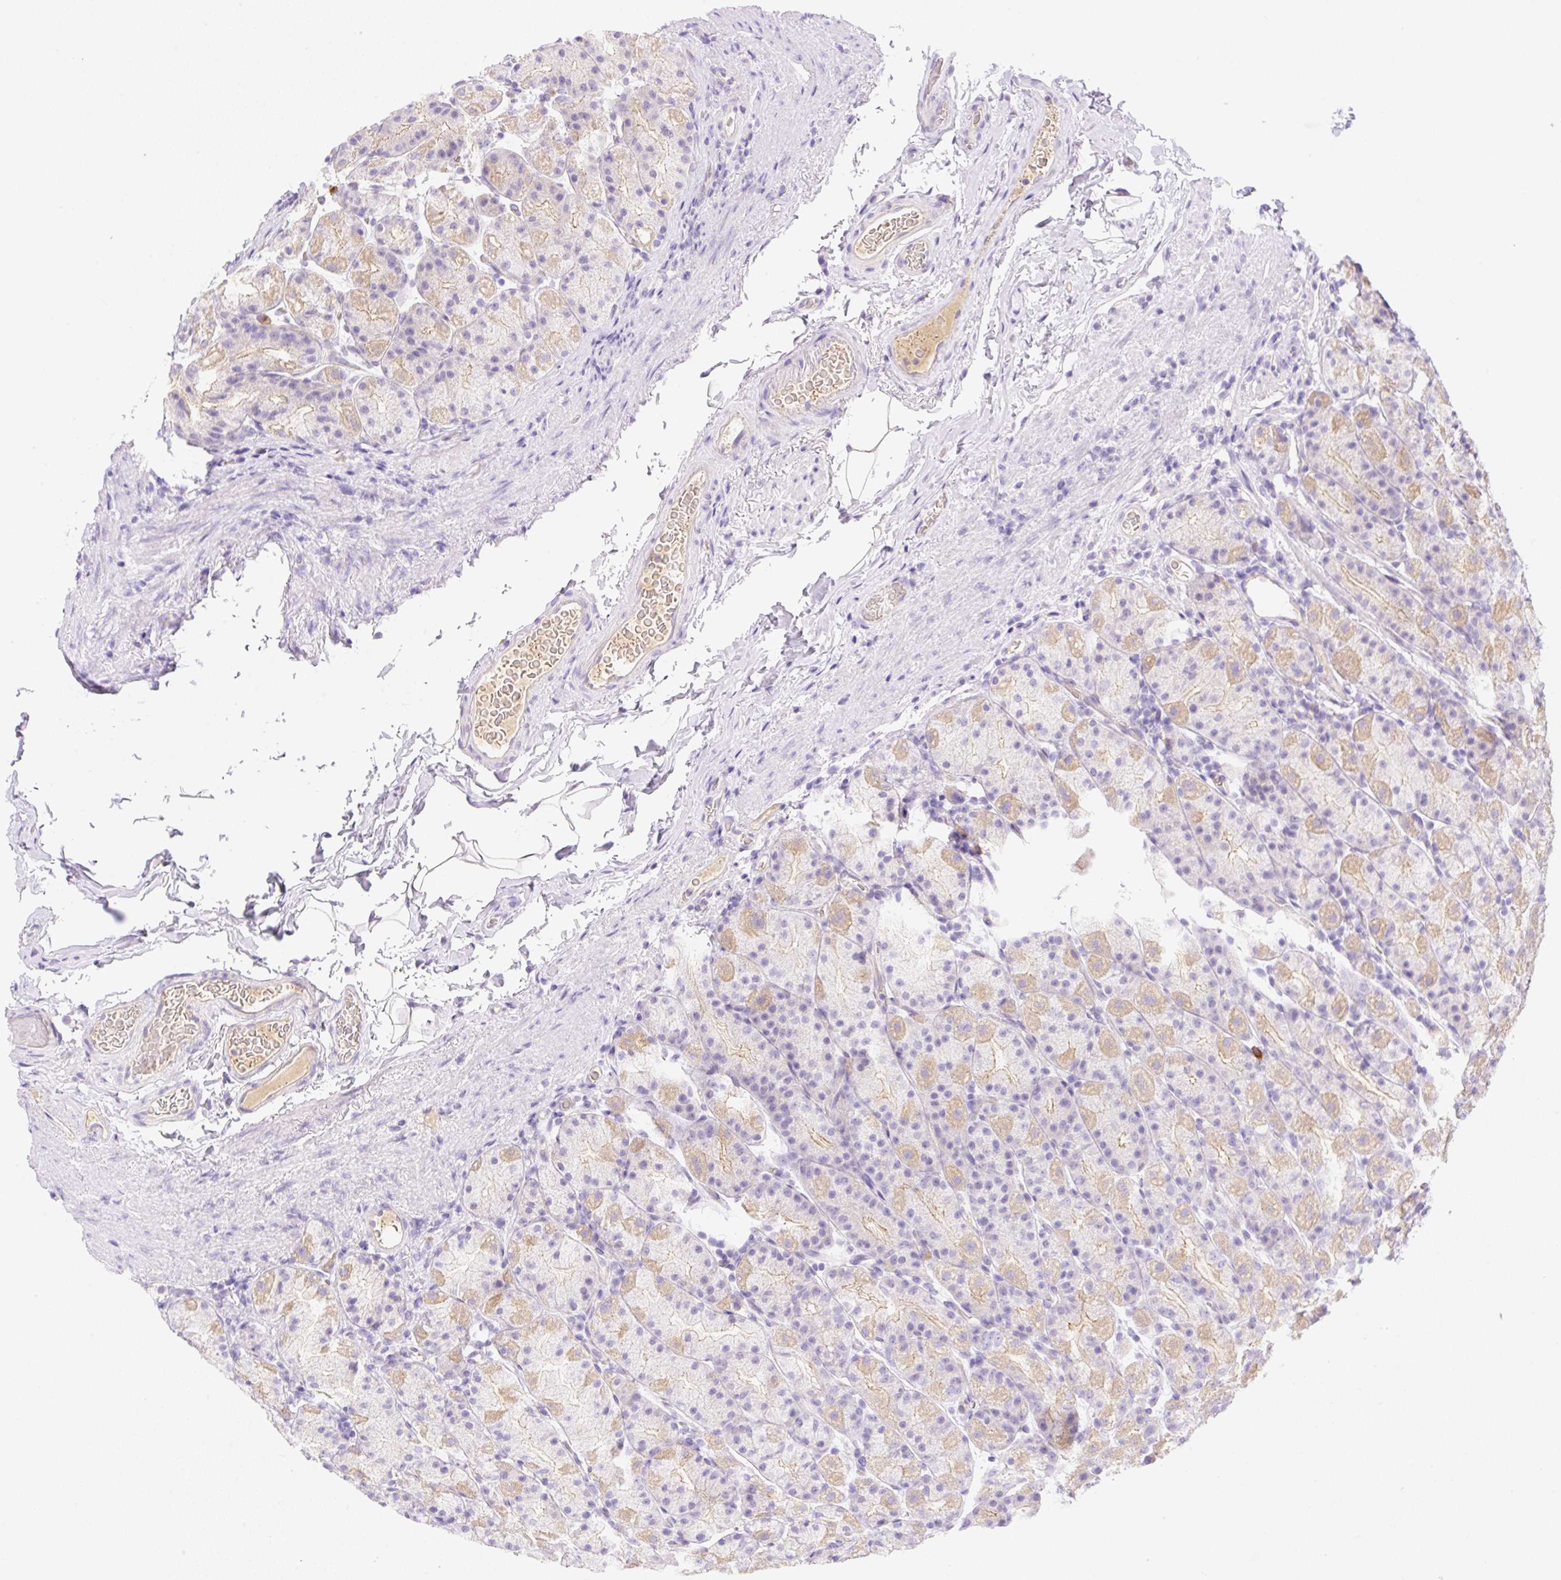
{"staining": {"intensity": "moderate", "quantity": "<25%", "location": "cytoplasmic/membranous"}, "tissue": "stomach", "cell_type": "Glandular cells", "image_type": "normal", "snomed": [{"axis": "morphology", "description": "Normal tissue, NOS"}, {"axis": "topography", "description": "Stomach, upper"}, {"axis": "topography", "description": "Stomach"}], "caption": "This is a histology image of IHC staining of benign stomach, which shows moderate expression in the cytoplasmic/membranous of glandular cells.", "gene": "DENND5A", "patient": {"sex": "male", "age": 68}}